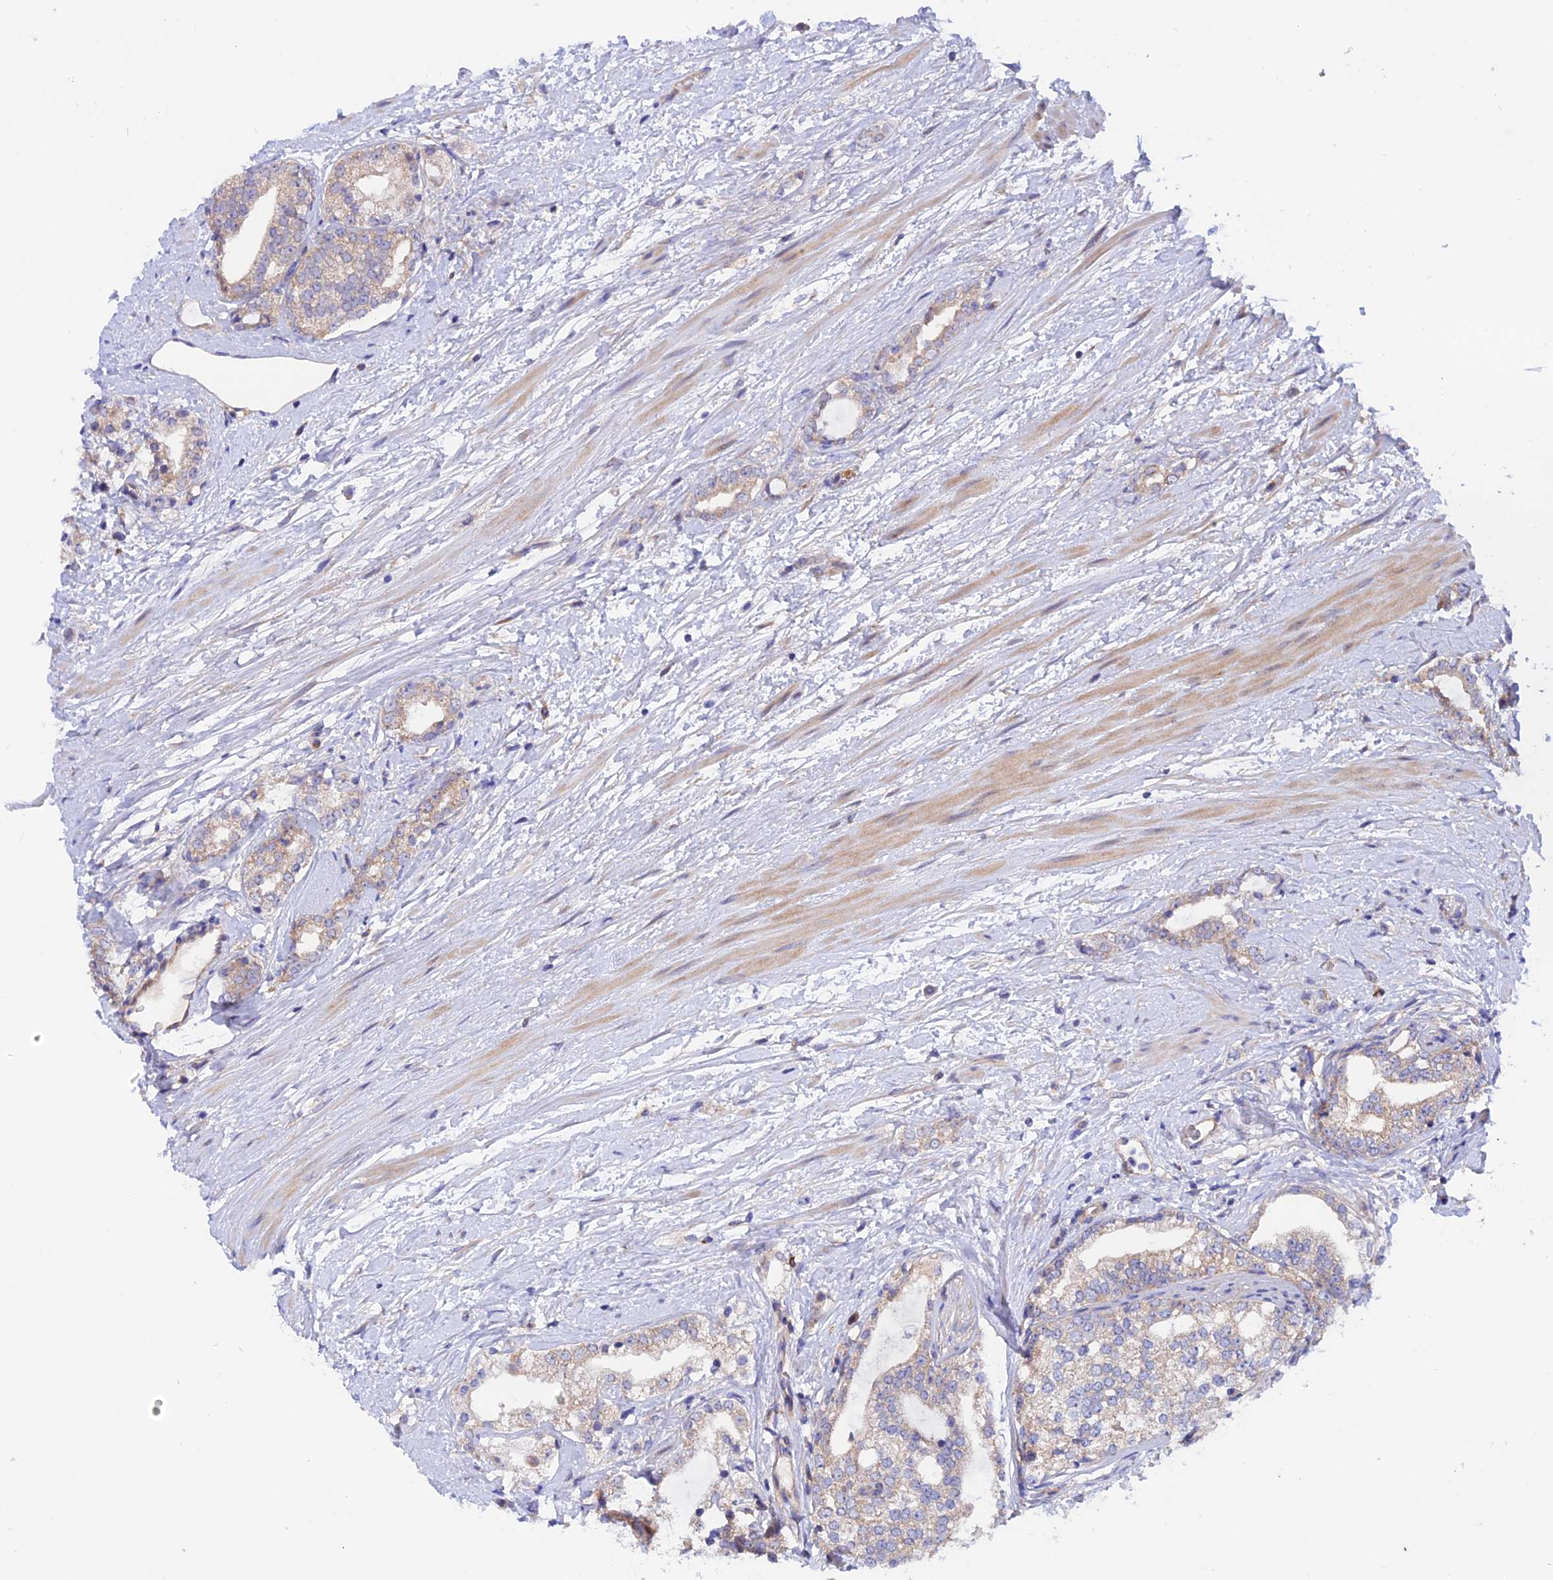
{"staining": {"intensity": "weak", "quantity": "<25%", "location": "cytoplasmic/membranous"}, "tissue": "prostate cancer", "cell_type": "Tumor cells", "image_type": "cancer", "snomed": [{"axis": "morphology", "description": "Adenocarcinoma, High grade"}, {"axis": "topography", "description": "Prostate"}], "caption": "A photomicrograph of prostate high-grade adenocarcinoma stained for a protein demonstrates no brown staining in tumor cells. The staining is performed using DAB (3,3'-diaminobenzidine) brown chromogen with nuclei counter-stained in using hematoxylin.", "gene": "HYCC1", "patient": {"sex": "male", "age": 64}}